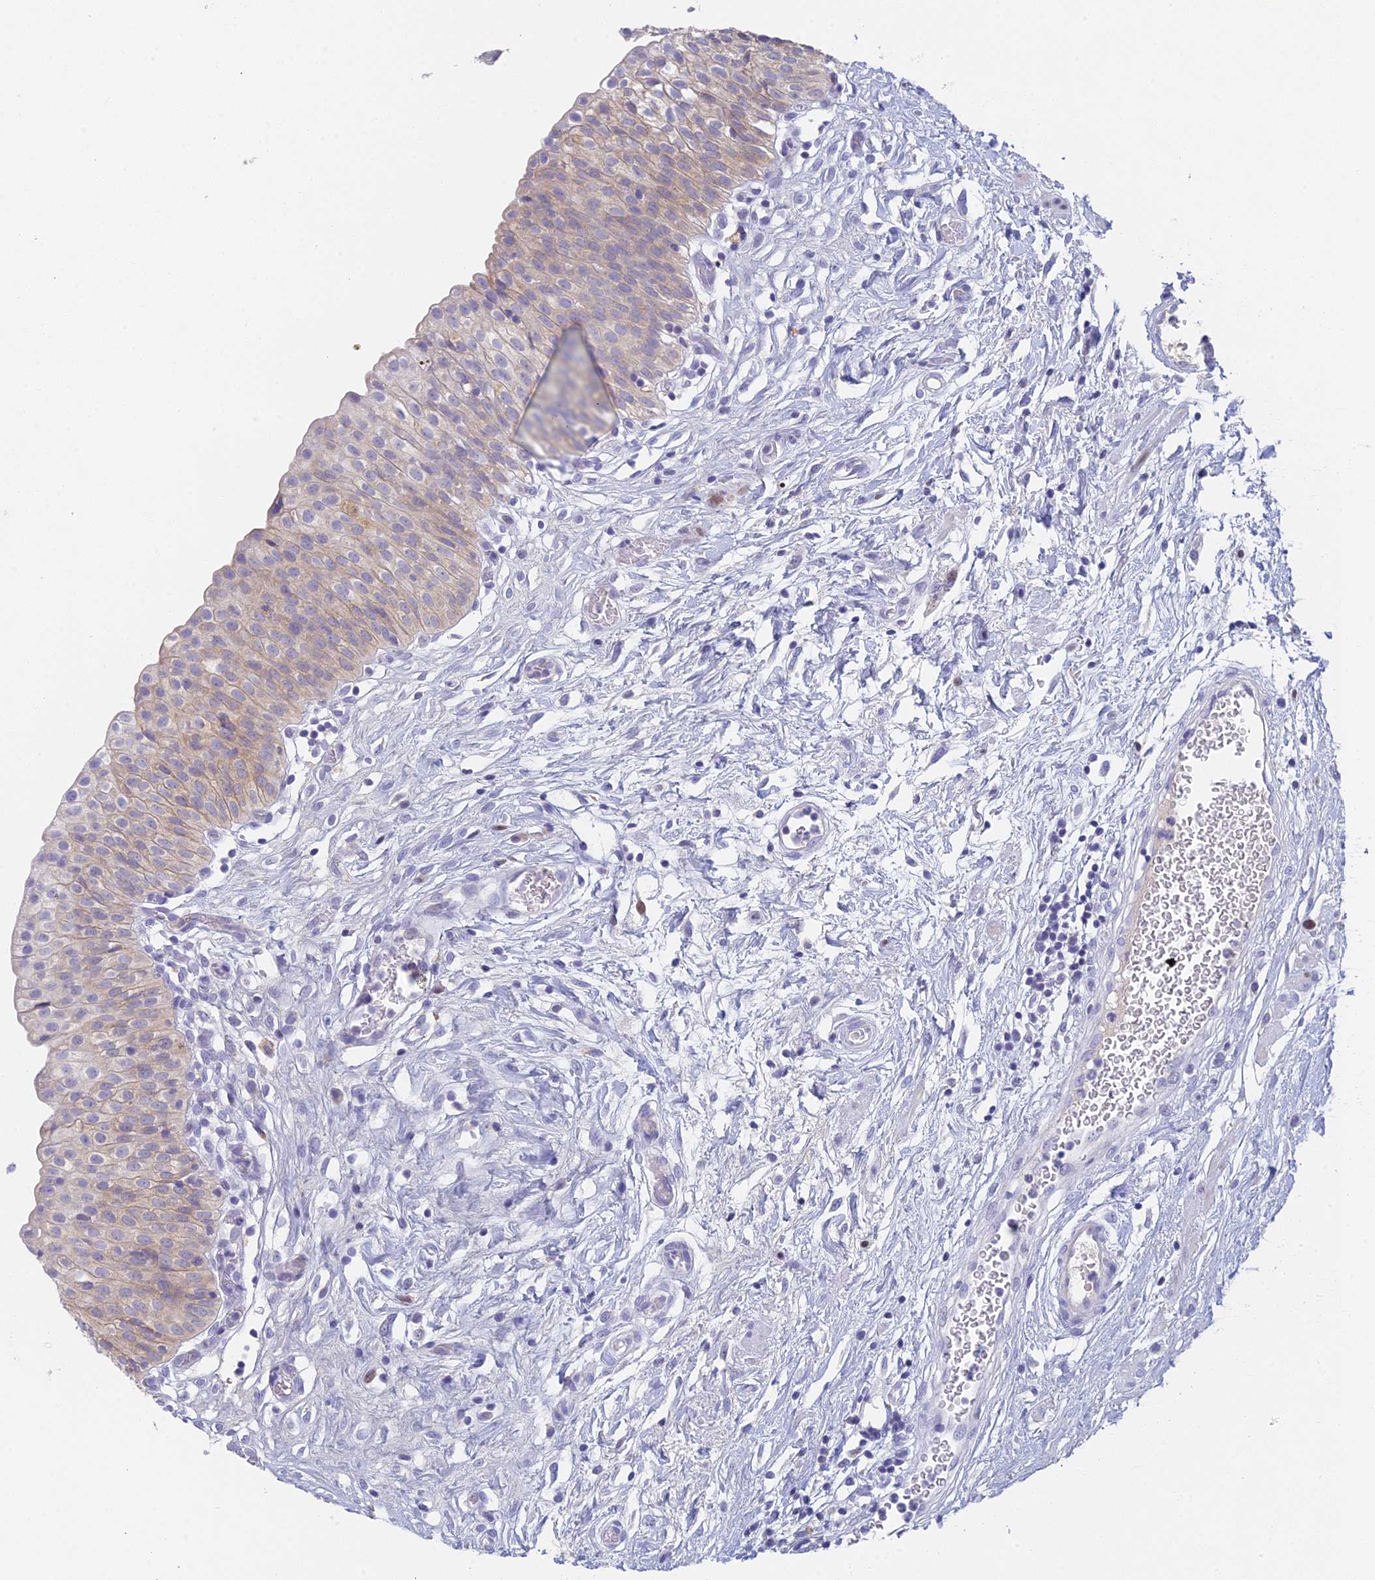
{"staining": {"intensity": "weak", "quantity": "<25%", "location": "cytoplasmic/membranous"}, "tissue": "urinary bladder", "cell_type": "Urothelial cells", "image_type": "normal", "snomed": [{"axis": "morphology", "description": "Normal tissue, NOS"}, {"axis": "topography", "description": "Urinary bladder"}], "caption": "Immunohistochemistry (IHC) image of unremarkable urinary bladder: urinary bladder stained with DAB shows no significant protein staining in urothelial cells.", "gene": "REXO5", "patient": {"sex": "male", "age": 55}}